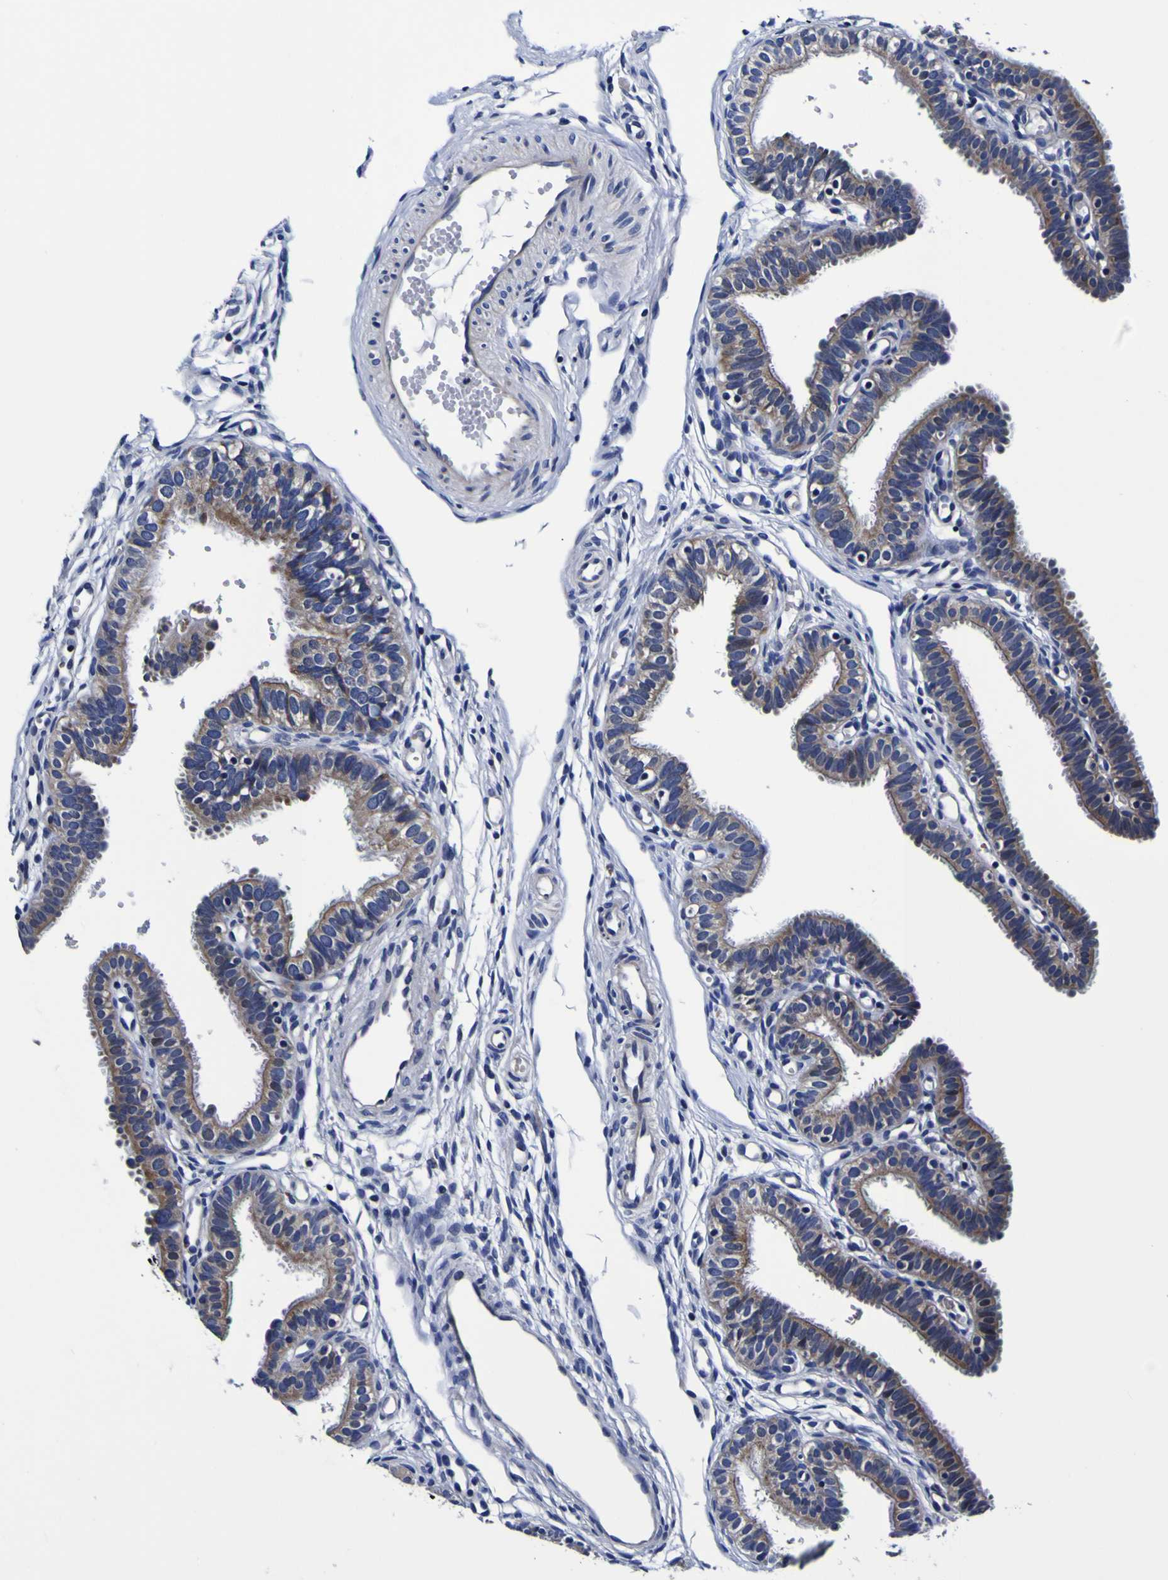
{"staining": {"intensity": "moderate", "quantity": ">75%", "location": "cytoplasmic/membranous"}, "tissue": "fallopian tube", "cell_type": "Glandular cells", "image_type": "normal", "snomed": [{"axis": "morphology", "description": "Normal tissue, NOS"}, {"axis": "topography", "description": "Fallopian tube"}, {"axis": "topography", "description": "Placenta"}], "caption": "High-power microscopy captured an immunohistochemistry micrograph of normal fallopian tube, revealing moderate cytoplasmic/membranous expression in about >75% of glandular cells.", "gene": "PDLIM4", "patient": {"sex": "female", "age": 34}}